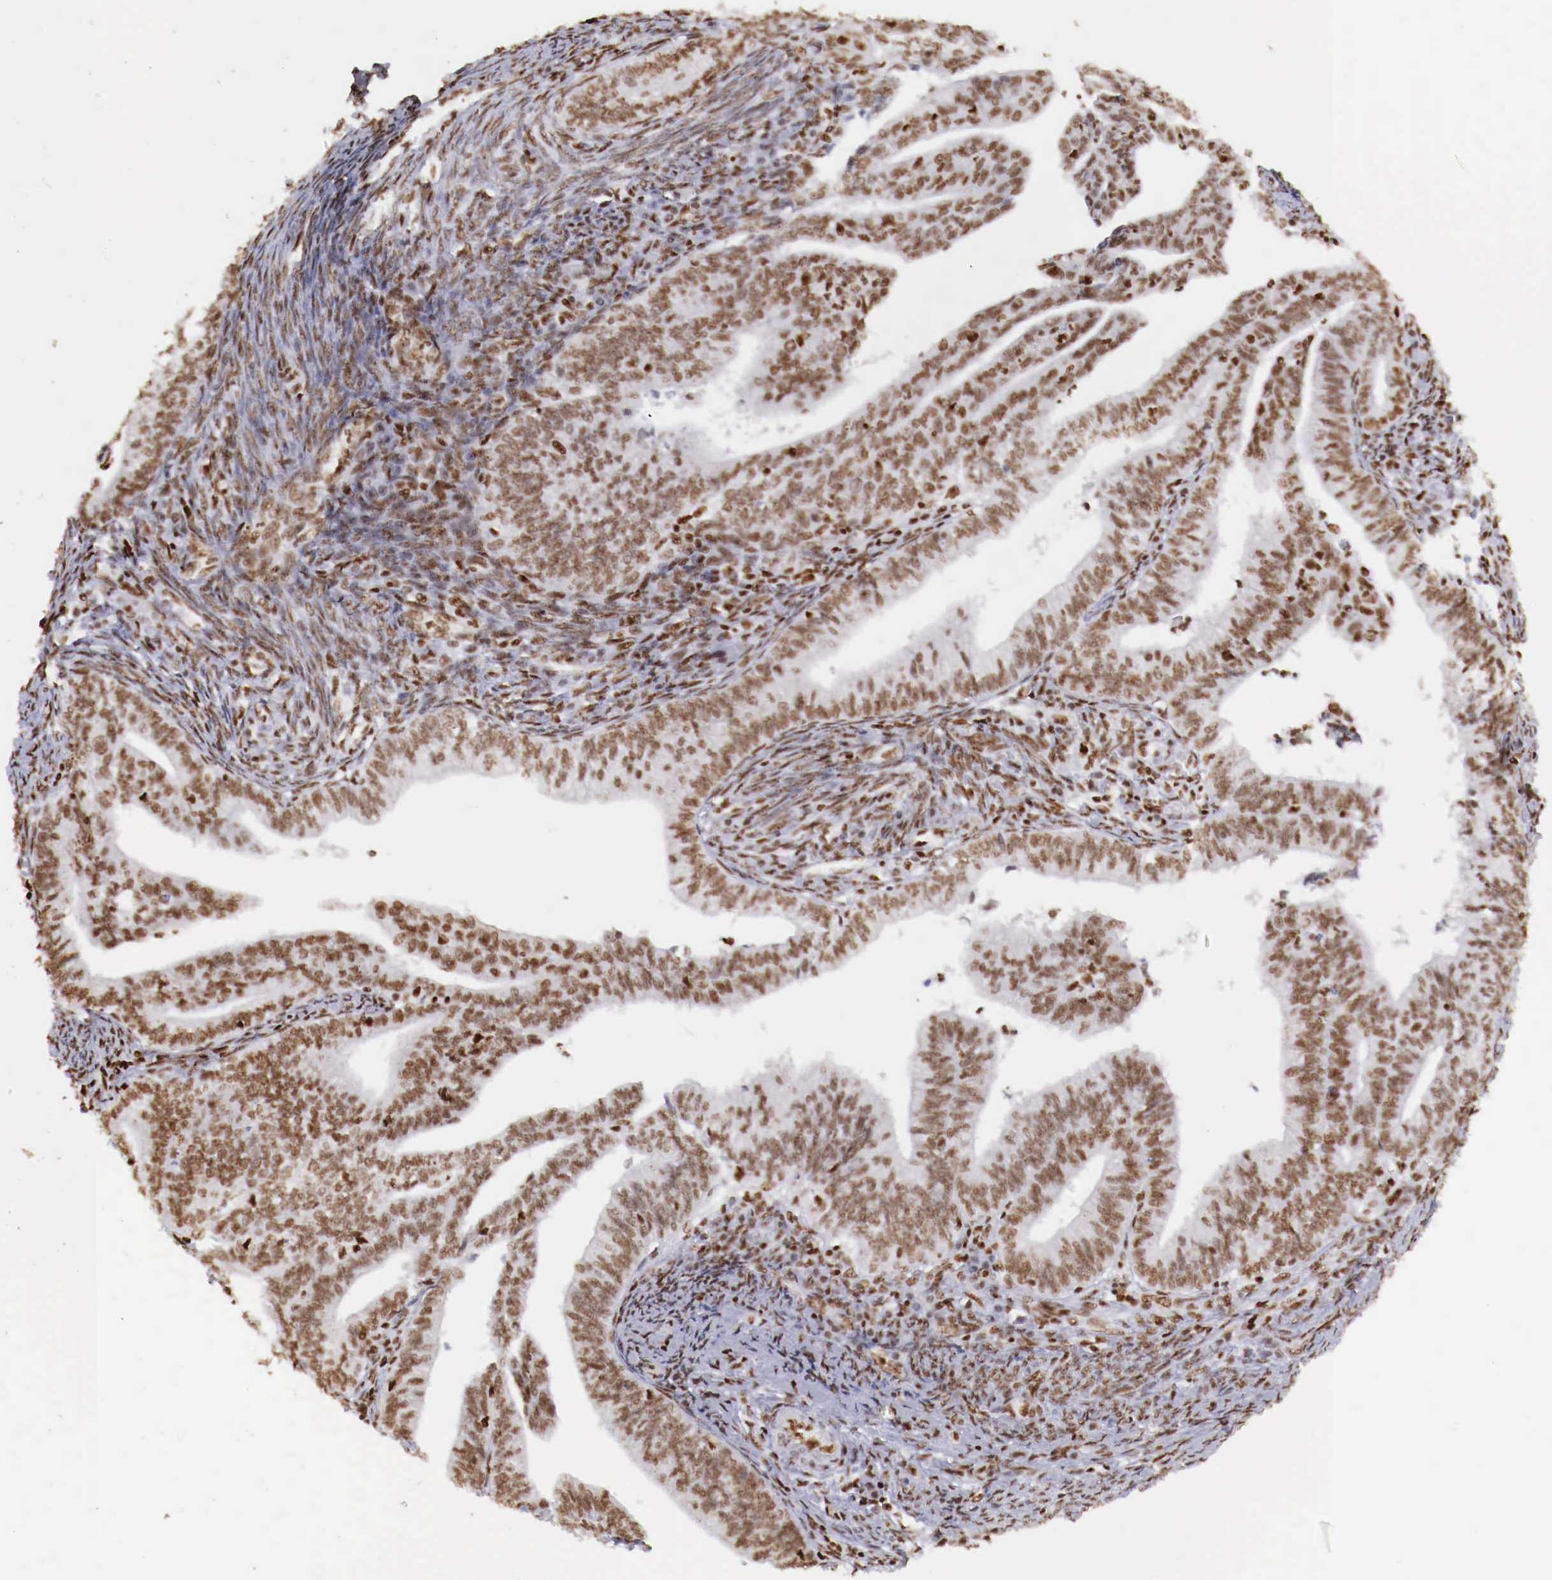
{"staining": {"intensity": "moderate", "quantity": ">75%", "location": "nuclear"}, "tissue": "endometrial cancer", "cell_type": "Tumor cells", "image_type": "cancer", "snomed": [{"axis": "morphology", "description": "Adenocarcinoma, NOS"}, {"axis": "topography", "description": "Endometrium"}], "caption": "Immunohistochemical staining of endometrial cancer exhibits moderate nuclear protein expression in about >75% of tumor cells.", "gene": "MAX", "patient": {"sex": "female", "age": 66}}